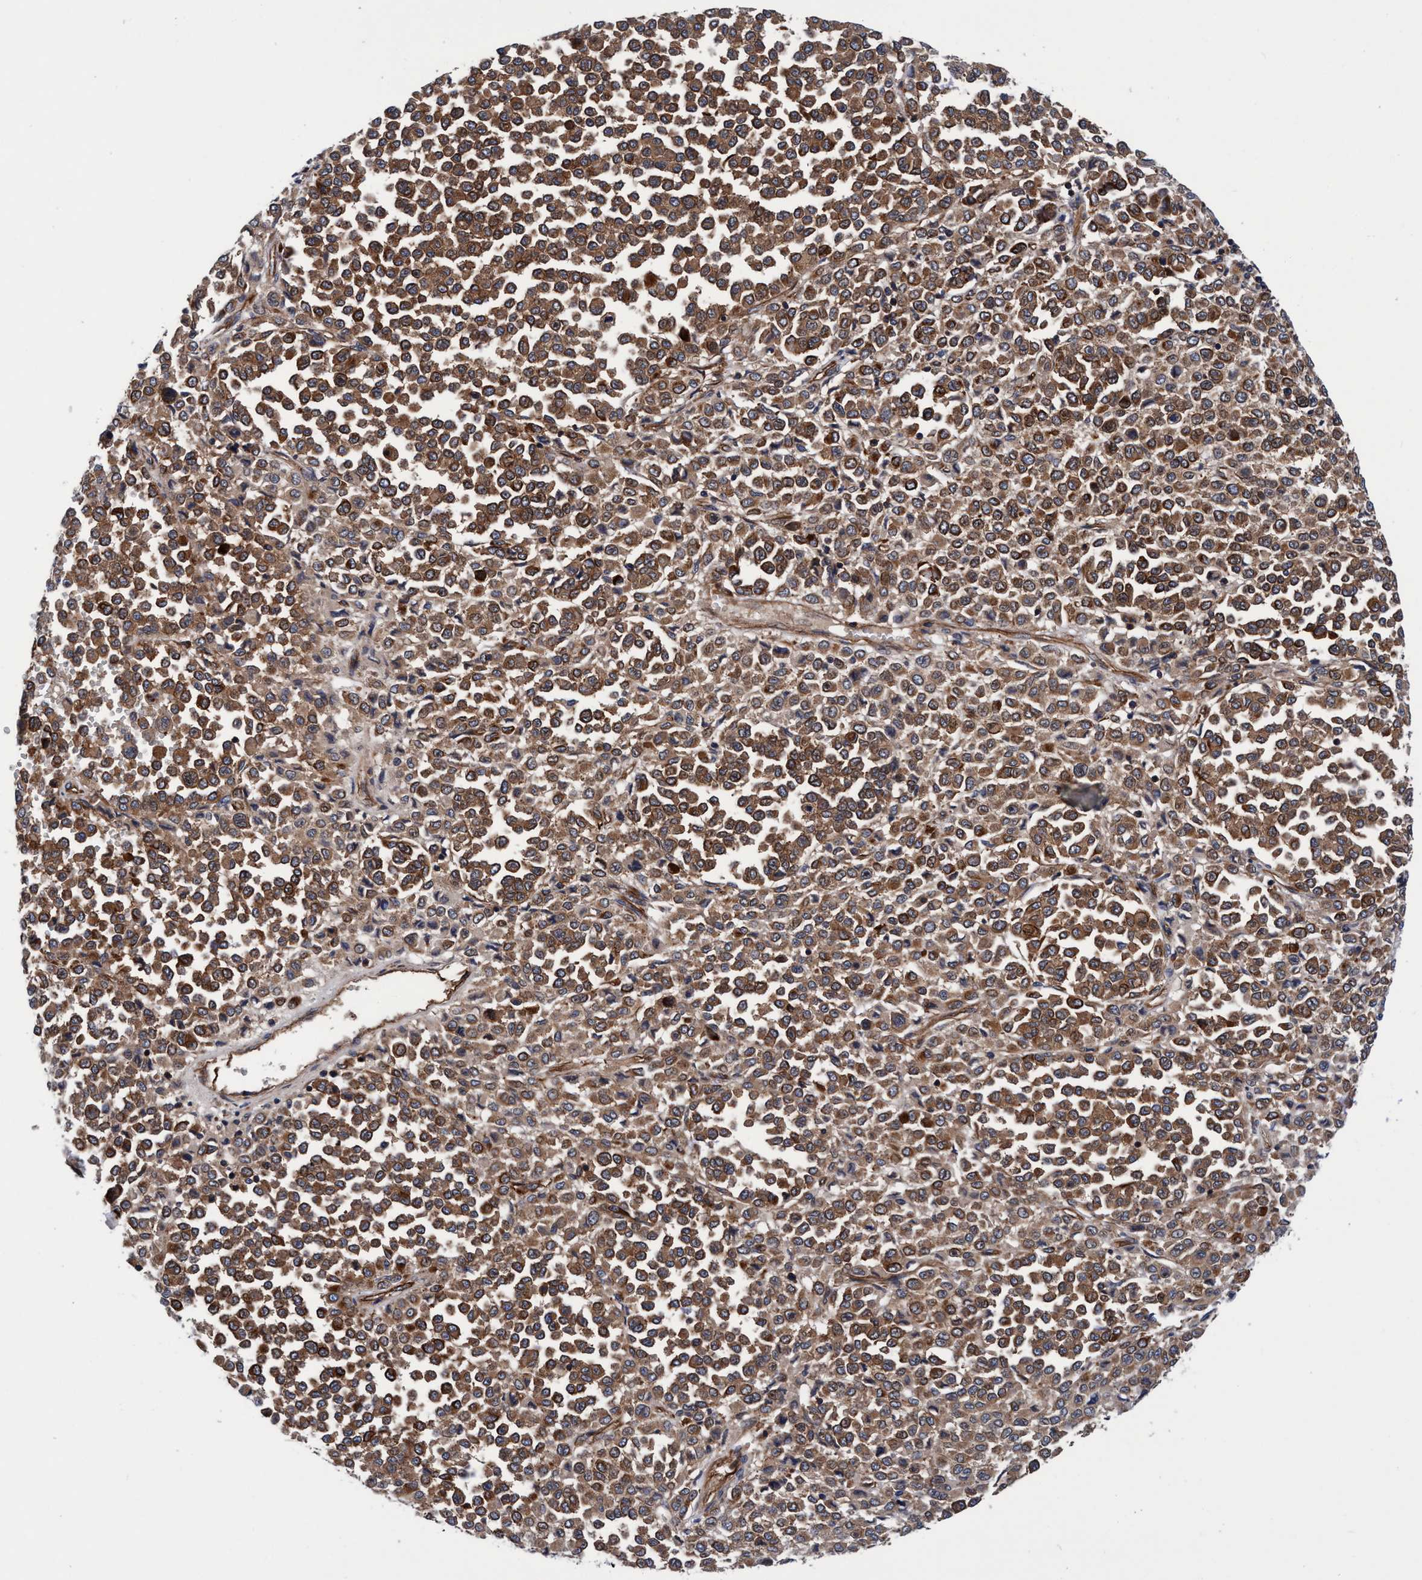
{"staining": {"intensity": "moderate", "quantity": ">75%", "location": "cytoplasmic/membranous"}, "tissue": "melanoma", "cell_type": "Tumor cells", "image_type": "cancer", "snomed": [{"axis": "morphology", "description": "Malignant melanoma, Metastatic site"}, {"axis": "topography", "description": "Pancreas"}], "caption": "IHC of human malignant melanoma (metastatic site) exhibits medium levels of moderate cytoplasmic/membranous expression in about >75% of tumor cells.", "gene": "MCM3AP", "patient": {"sex": "female", "age": 30}}